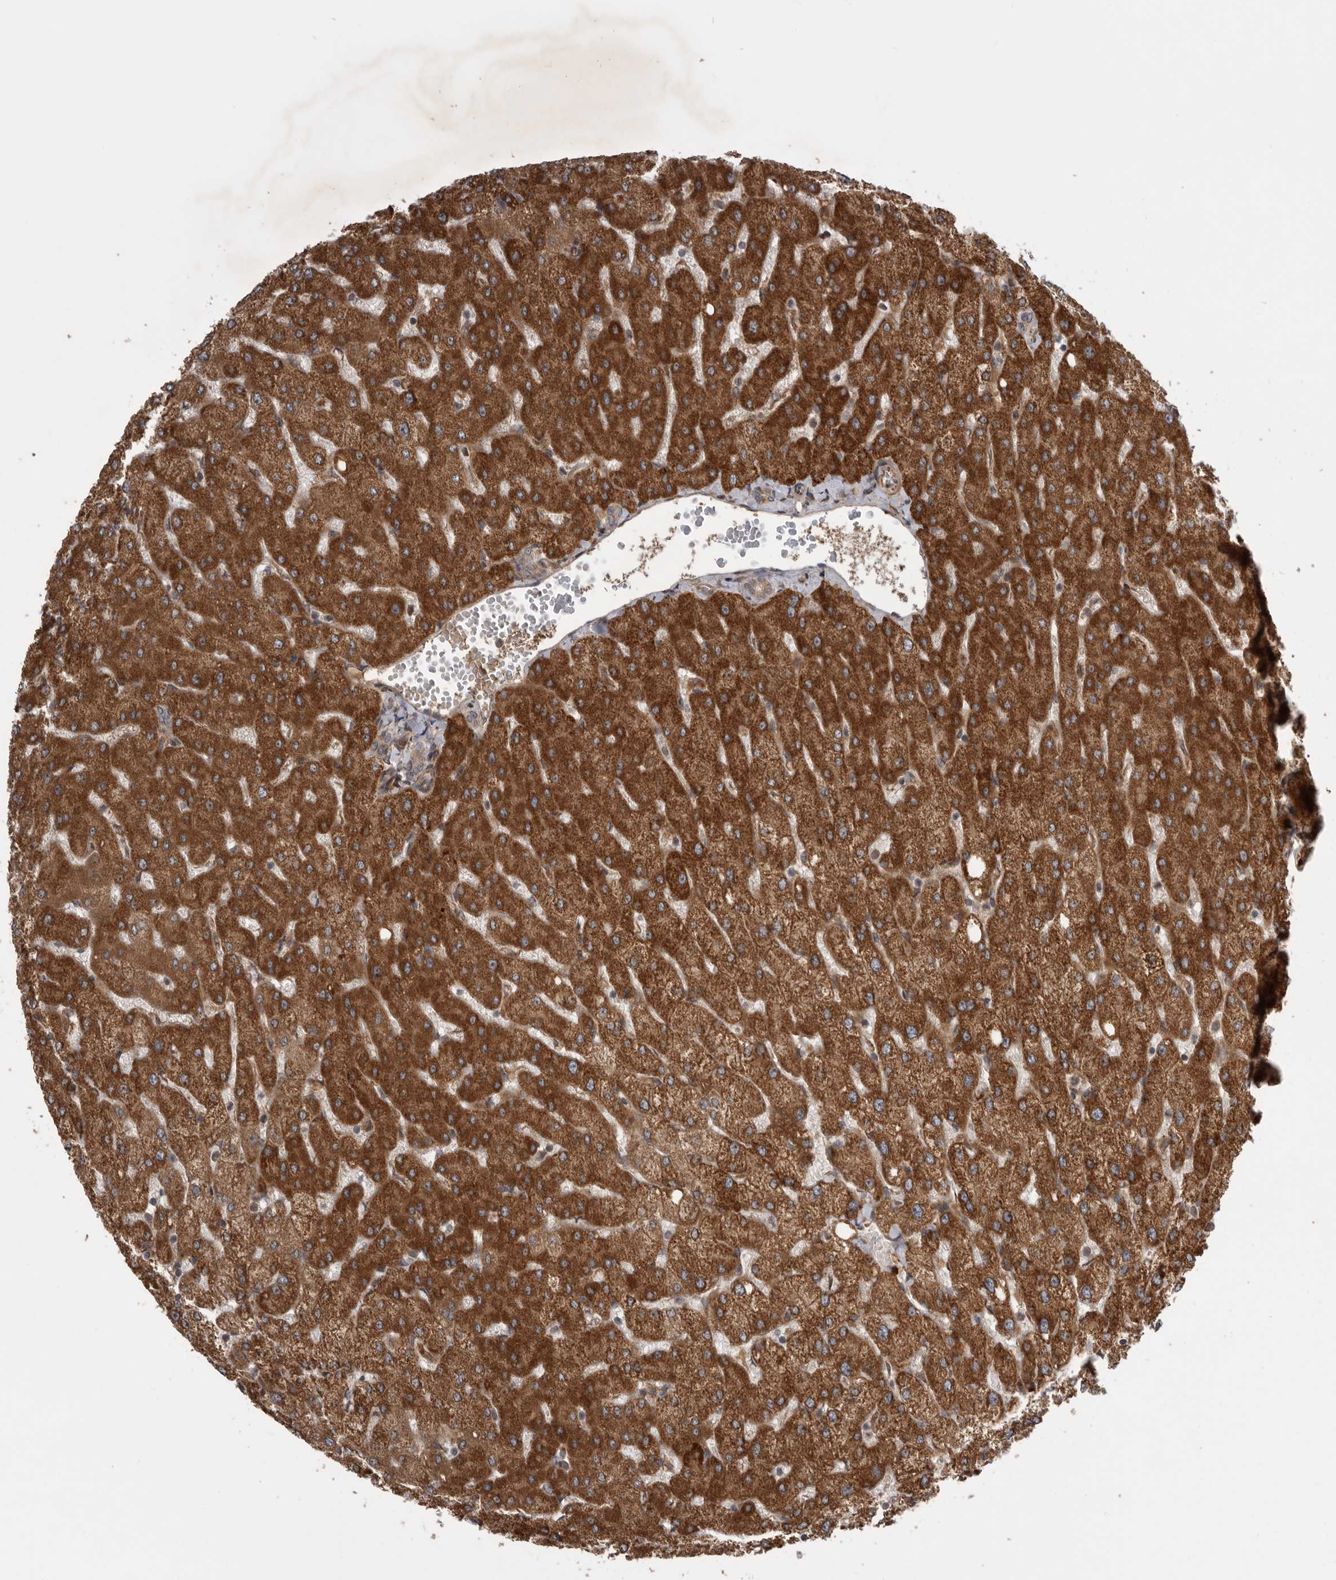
{"staining": {"intensity": "weak", "quantity": ">75%", "location": "cytoplasmic/membranous"}, "tissue": "liver", "cell_type": "Cholangiocytes", "image_type": "normal", "snomed": [{"axis": "morphology", "description": "Normal tissue, NOS"}, {"axis": "topography", "description": "Liver"}], "caption": "Liver stained with immunohistochemistry reveals weak cytoplasmic/membranous staining in about >75% of cholangiocytes. (DAB (3,3'-diaminobenzidine) IHC with brightfield microscopy, high magnification).", "gene": "RAB3GAP2", "patient": {"sex": "female", "age": 54}}